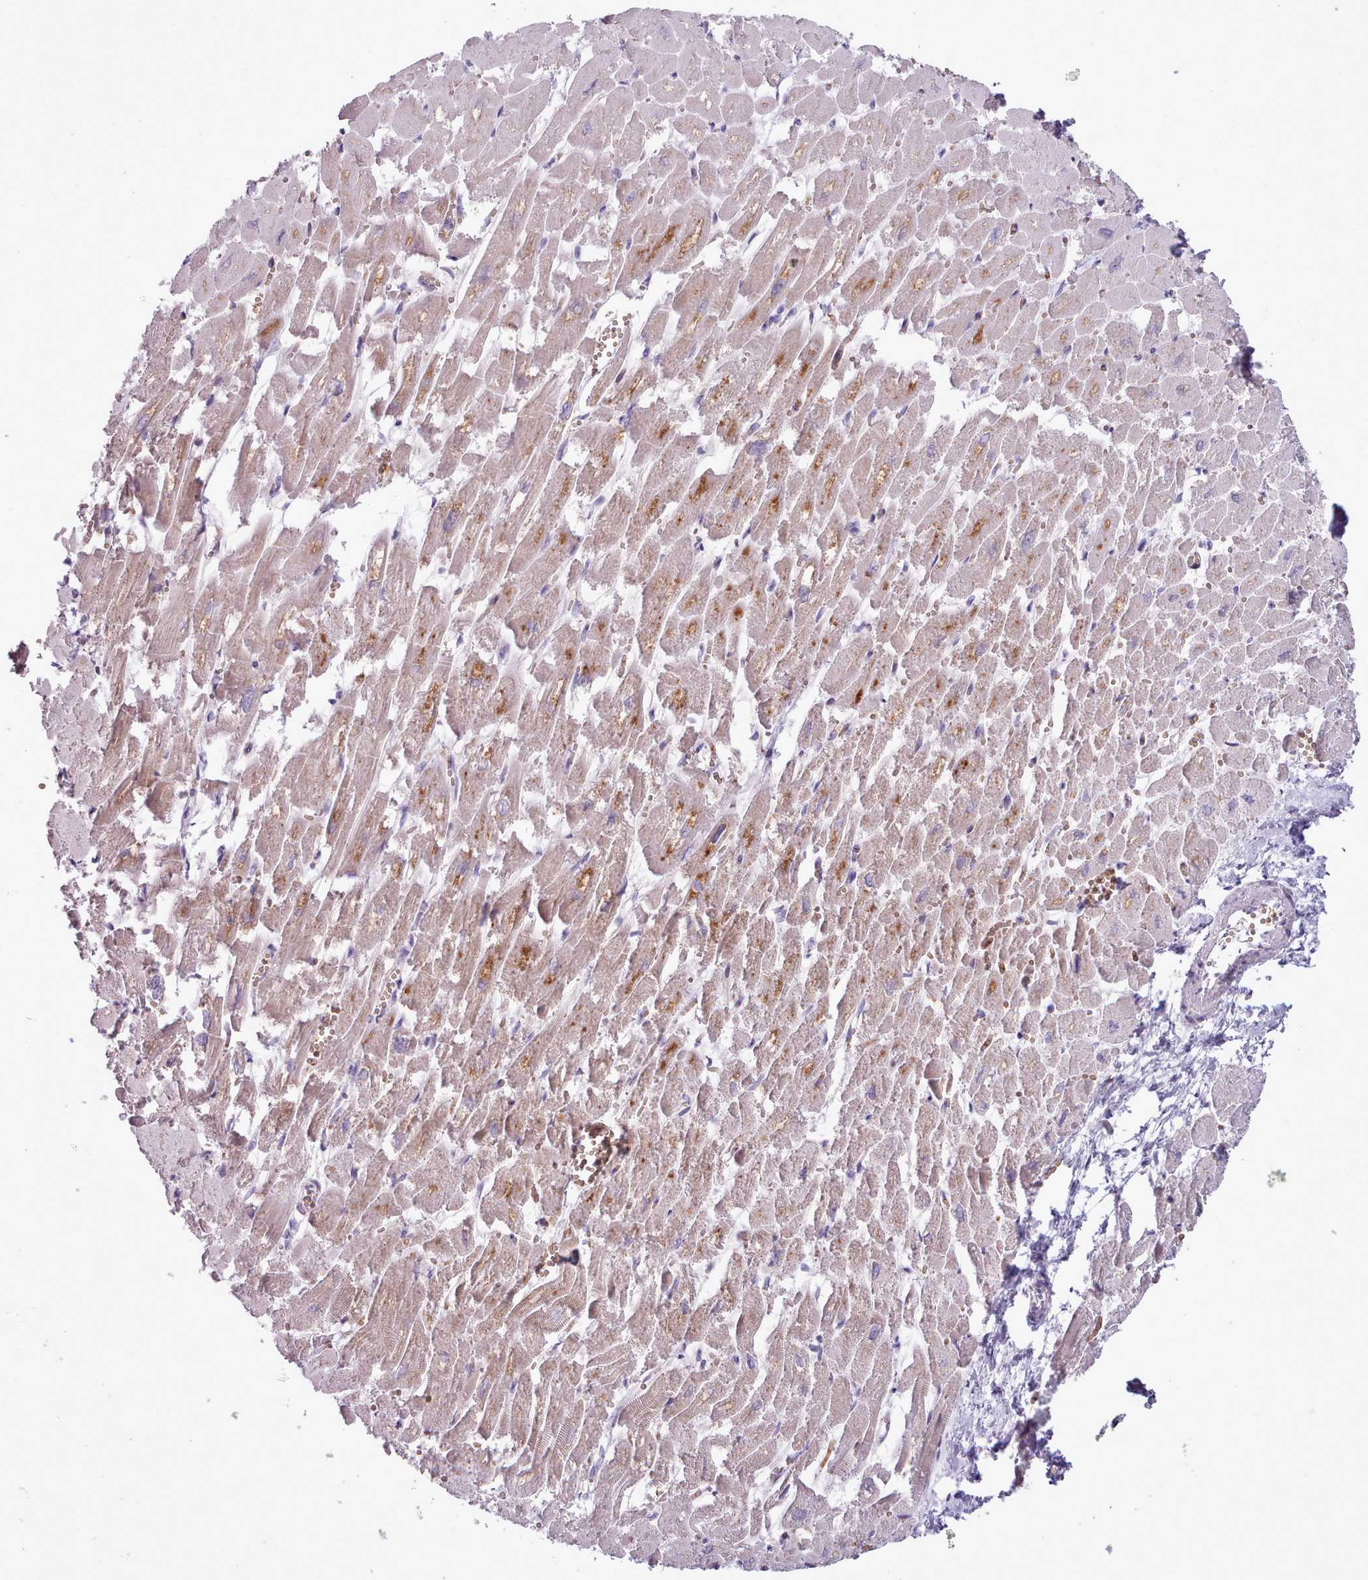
{"staining": {"intensity": "moderate", "quantity": "25%-75%", "location": "cytoplasmic/membranous"}, "tissue": "heart muscle", "cell_type": "Cardiomyocytes", "image_type": "normal", "snomed": [{"axis": "morphology", "description": "Normal tissue, NOS"}, {"axis": "topography", "description": "Heart"}], "caption": "Heart muscle stained for a protein displays moderate cytoplasmic/membranous positivity in cardiomyocytes.", "gene": "AK4P3", "patient": {"sex": "male", "age": 54}}